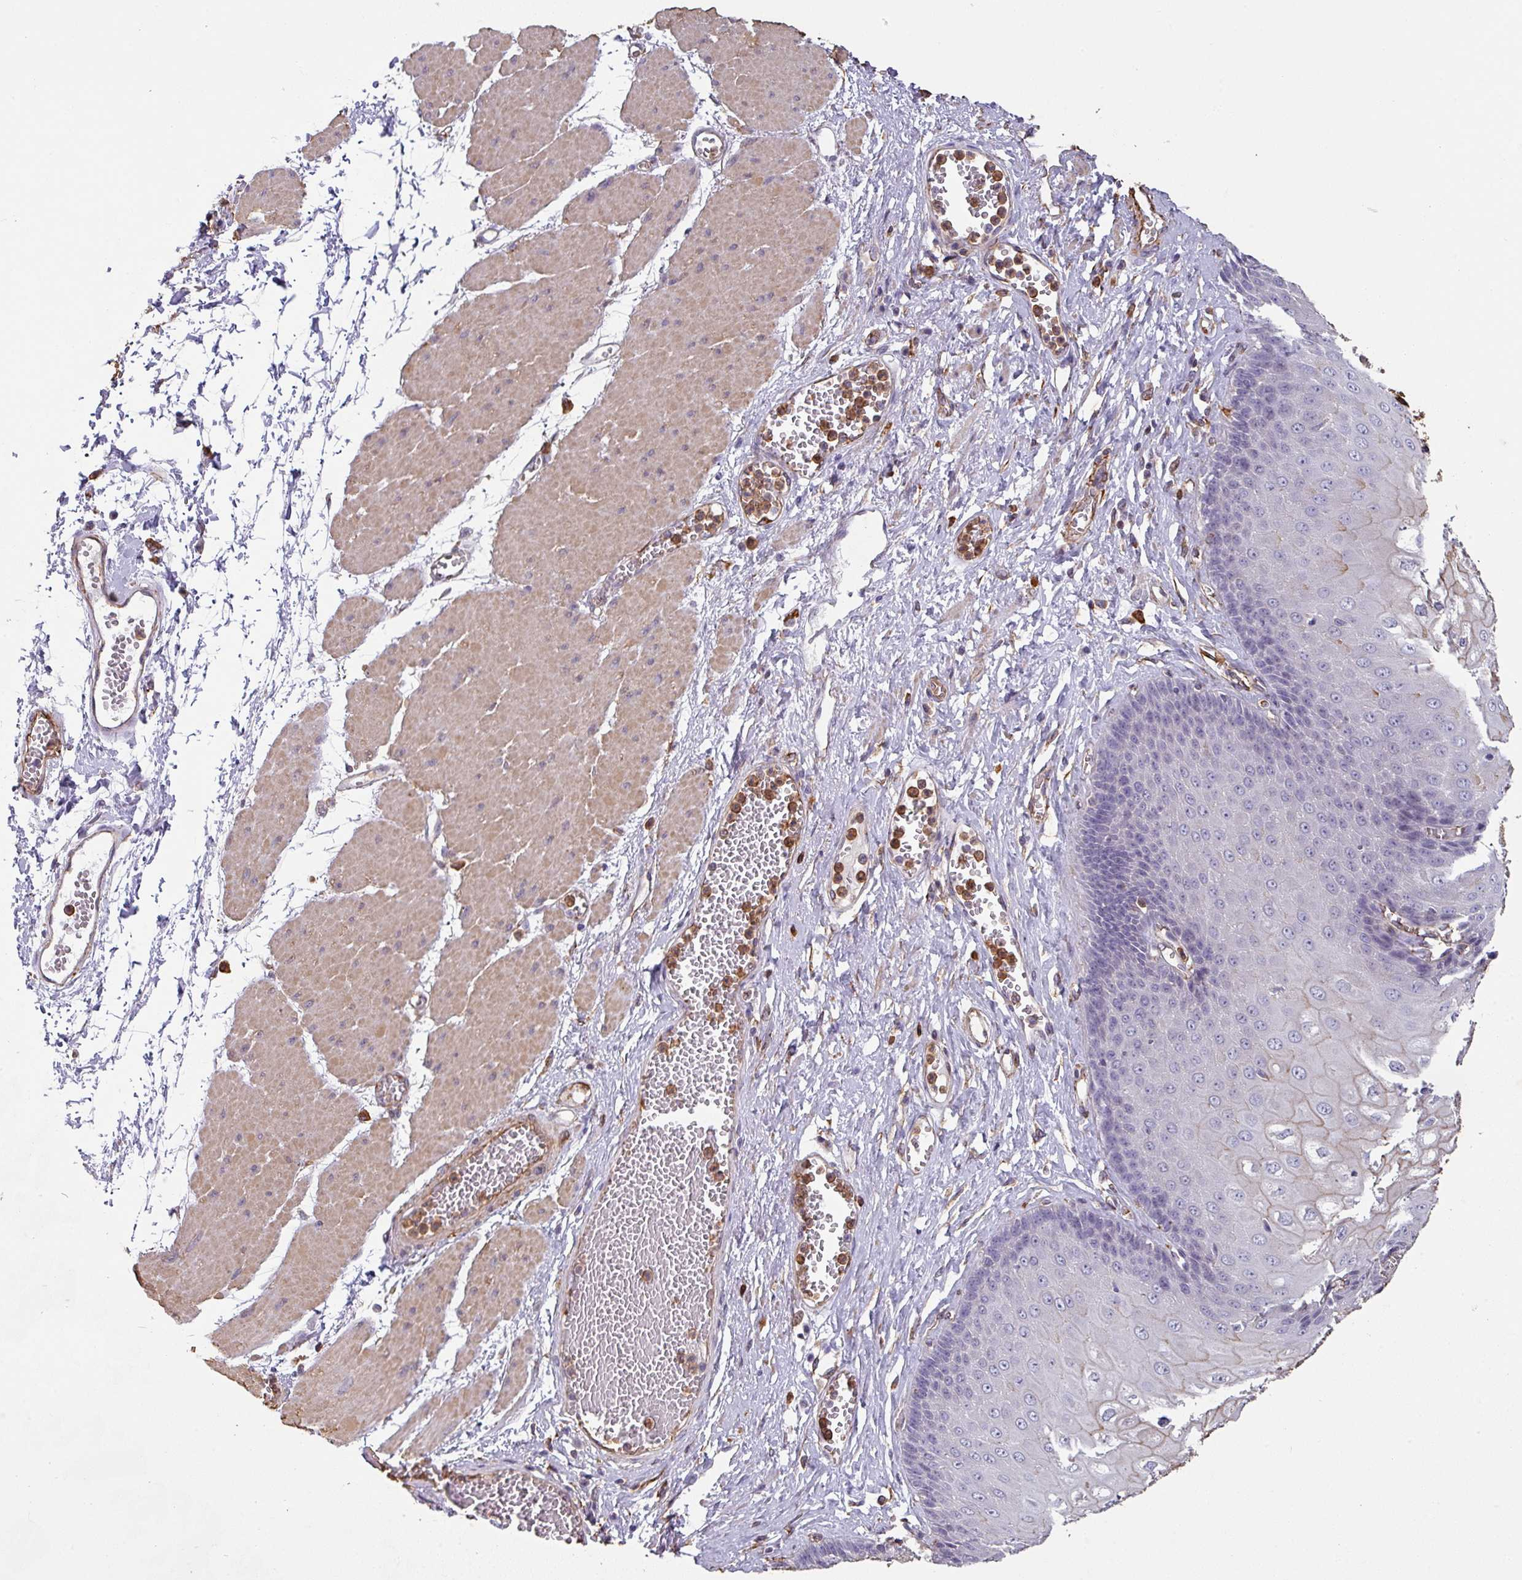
{"staining": {"intensity": "weak", "quantity": "<25%", "location": "cytoplasmic/membranous"}, "tissue": "esophagus", "cell_type": "Squamous epithelial cells", "image_type": "normal", "snomed": [{"axis": "morphology", "description": "Normal tissue, NOS"}, {"axis": "topography", "description": "Esophagus"}], "caption": "There is no significant staining in squamous epithelial cells of esophagus. (DAB (3,3'-diaminobenzidine) immunohistochemistry (IHC) with hematoxylin counter stain).", "gene": "ZNF280C", "patient": {"sex": "male", "age": 60}}